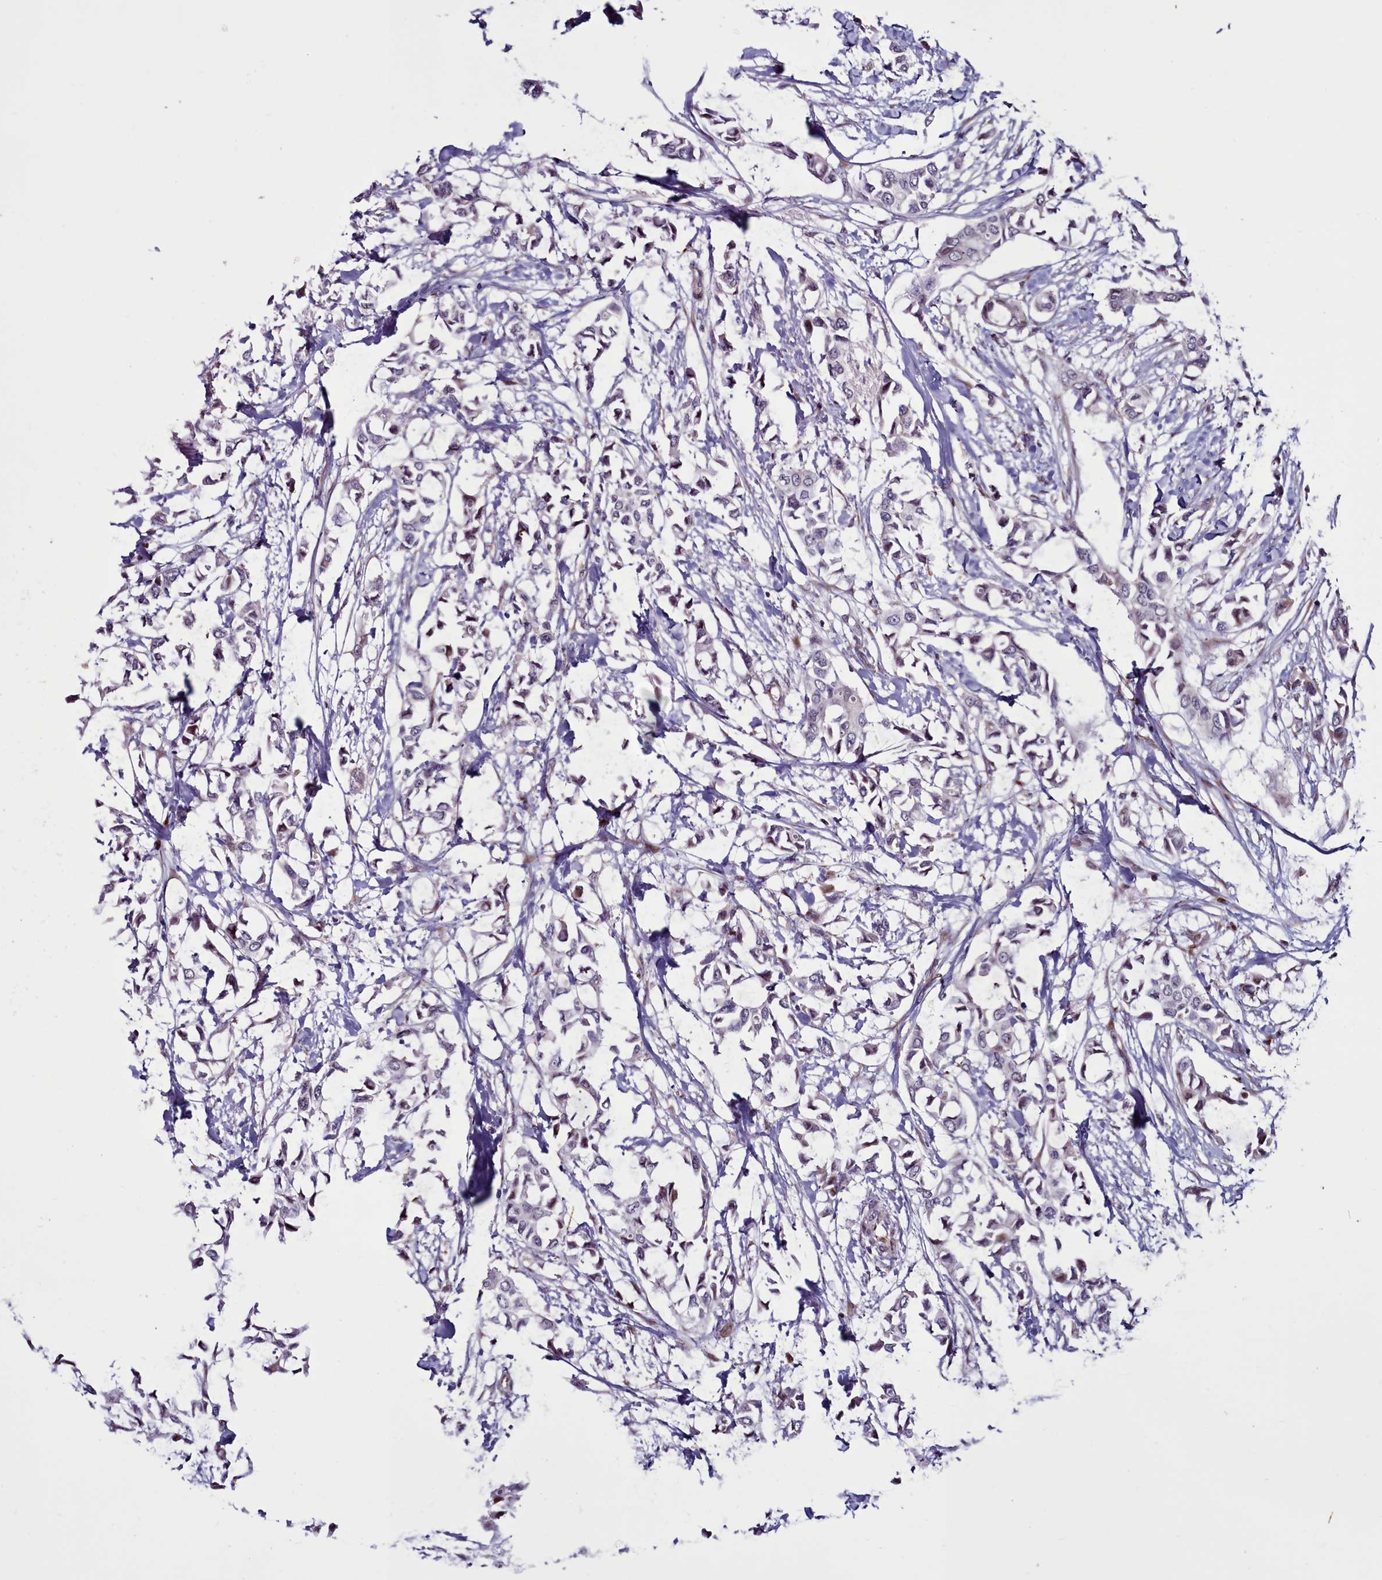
{"staining": {"intensity": "moderate", "quantity": "<25%", "location": "nuclear"}, "tissue": "breast cancer", "cell_type": "Tumor cells", "image_type": "cancer", "snomed": [{"axis": "morphology", "description": "Duct carcinoma"}, {"axis": "topography", "description": "Breast"}], "caption": "Immunohistochemistry histopathology image of neoplastic tissue: human breast cancer stained using immunohistochemistry (IHC) exhibits low levels of moderate protein expression localized specifically in the nuclear of tumor cells, appearing as a nuclear brown color.", "gene": "WBP11", "patient": {"sex": "female", "age": 41}}